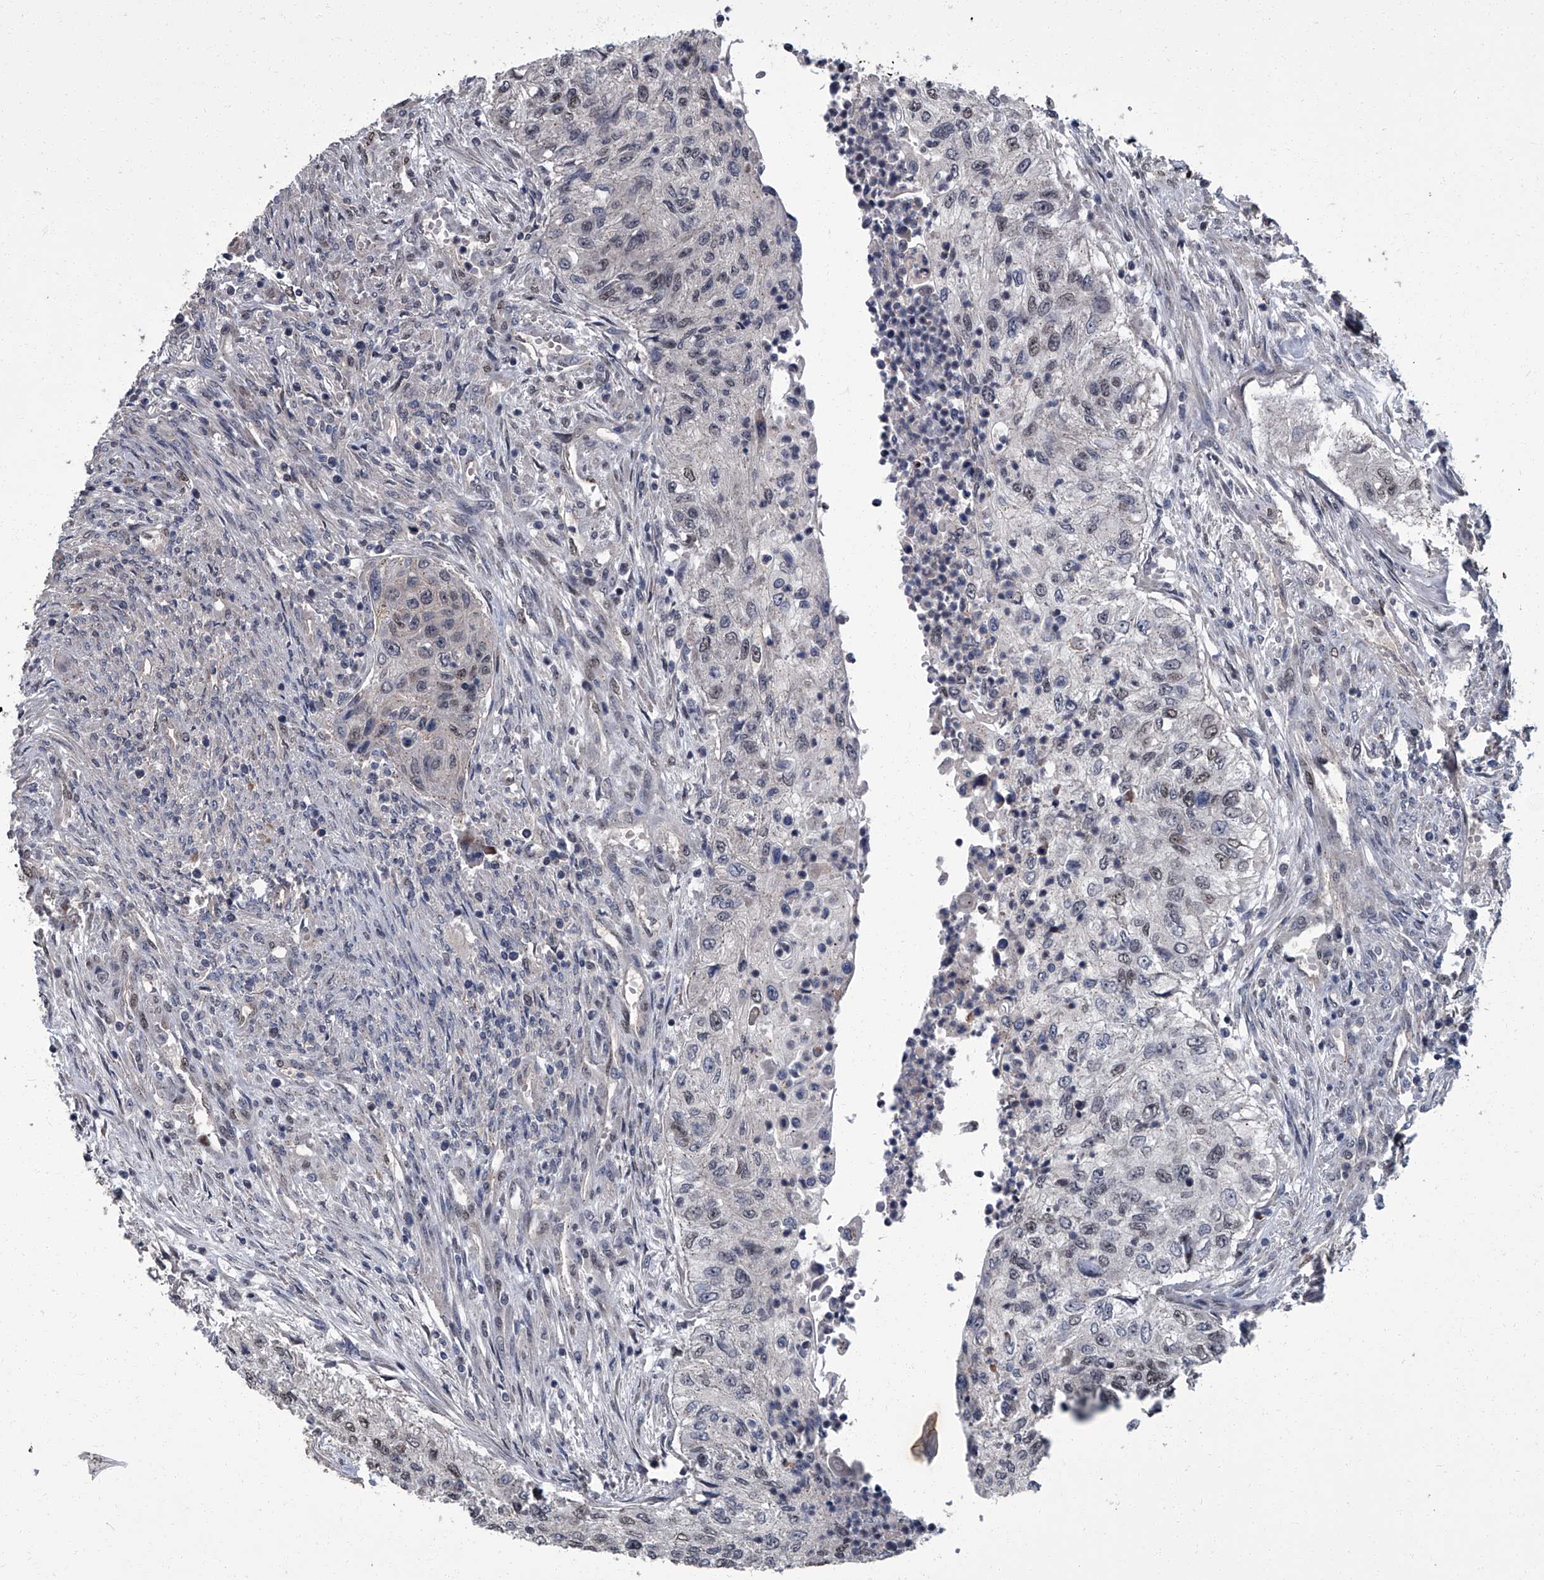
{"staining": {"intensity": "negative", "quantity": "none", "location": "none"}, "tissue": "urothelial cancer", "cell_type": "Tumor cells", "image_type": "cancer", "snomed": [{"axis": "morphology", "description": "Urothelial carcinoma, High grade"}, {"axis": "topography", "description": "Urinary bladder"}], "caption": "IHC histopathology image of neoplastic tissue: human urothelial cancer stained with DAB (3,3'-diaminobenzidine) reveals no significant protein expression in tumor cells. (Immunohistochemistry (ihc), brightfield microscopy, high magnification).", "gene": "ZNF274", "patient": {"sex": "female", "age": 60}}